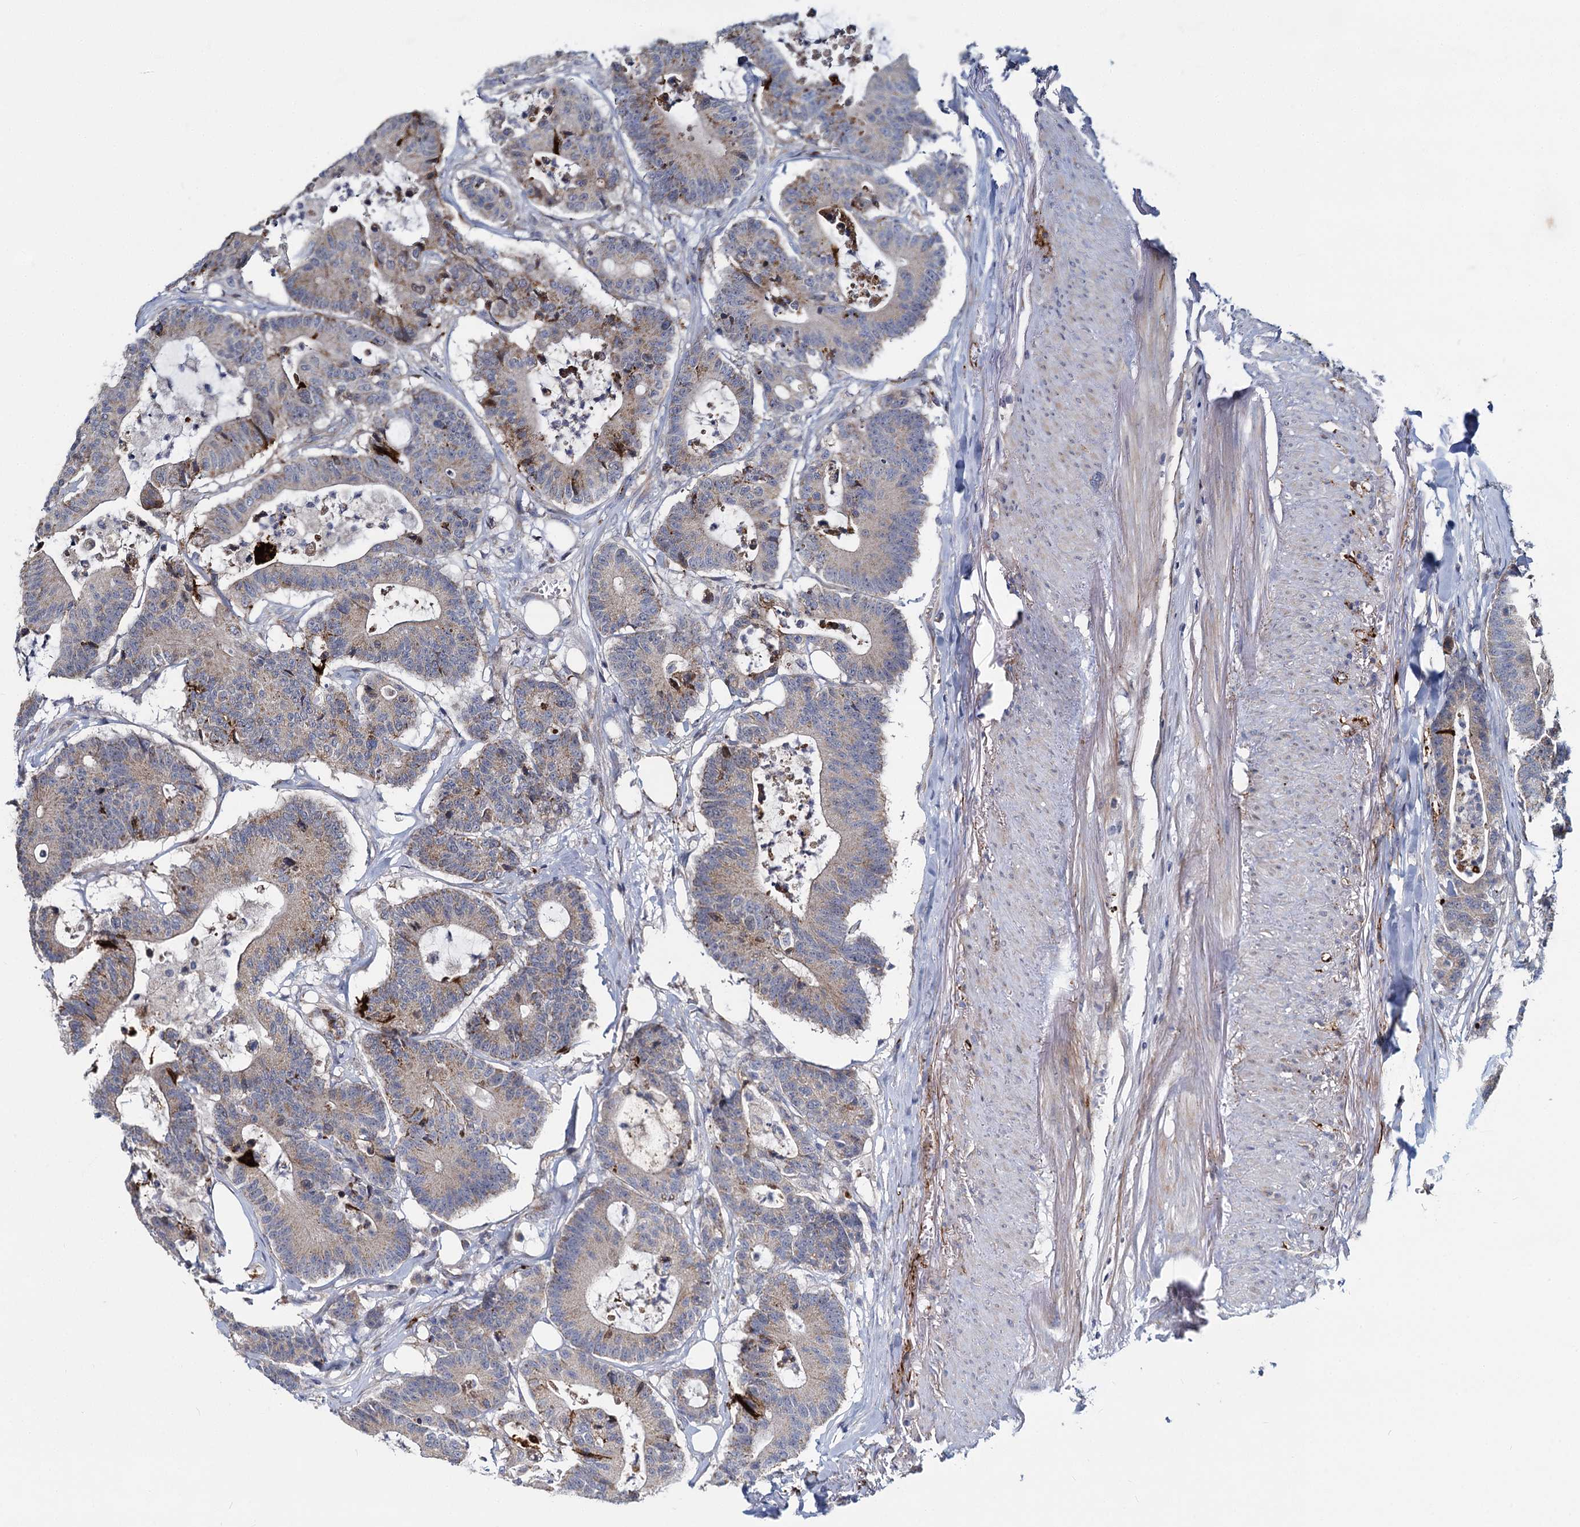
{"staining": {"intensity": "moderate", "quantity": "<25%", "location": "cytoplasmic/membranous"}, "tissue": "colorectal cancer", "cell_type": "Tumor cells", "image_type": "cancer", "snomed": [{"axis": "morphology", "description": "Adenocarcinoma, NOS"}, {"axis": "topography", "description": "Colon"}], "caption": "Tumor cells show moderate cytoplasmic/membranous positivity in about <25% of cells in colorectal cancer. (Stains: DAB (3,3'-diaminobenzidine) in brown, nuclei in blue, Microscopy: brightfield microscopy at high magnification).", "gene": "DCUN1D2", "patient": {"sex": "female", "age": 84}}